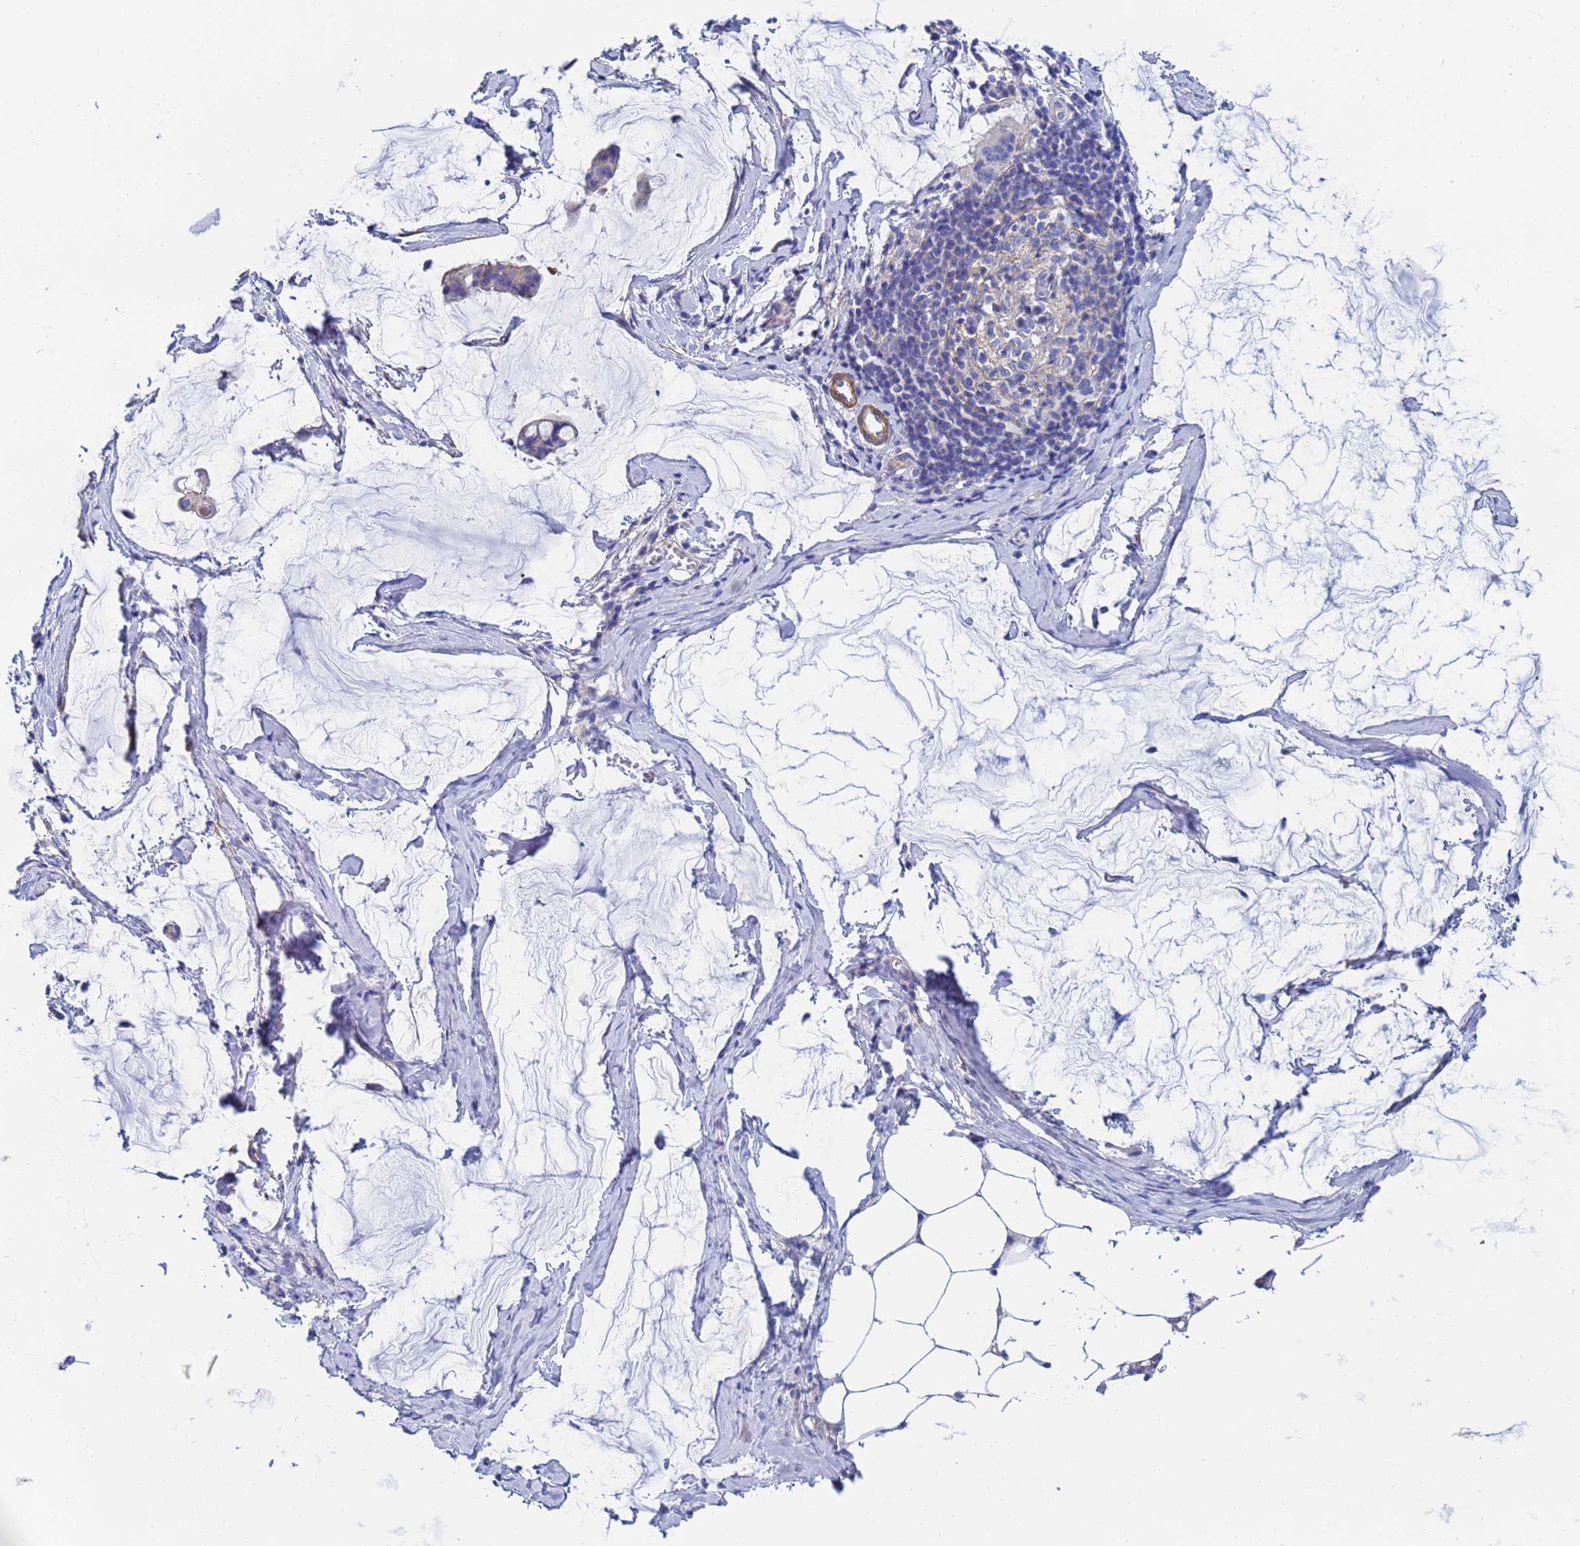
{"staining": {"intensity": "negative", "quantity": "none", "location": "none"}, "tissue": "ovarian cancer", "cell_type": "Tumor cells", "image_type": "cancer", "snomed": [{"axis": "morphology", "description": "Cystadenocarcinoma, mucinous, NOS"}, {"axis": "topography", "description": "Ovary"}], "caption": "Immunohistochemistry micrograph of human ovarian cancer (mucinous cystadenocarcinoma) stained for a protein (brown), which demonstrates no staining in tumor cells.", "gene": "RAB39B", "patient": {"sex": "female", "age": 73}}